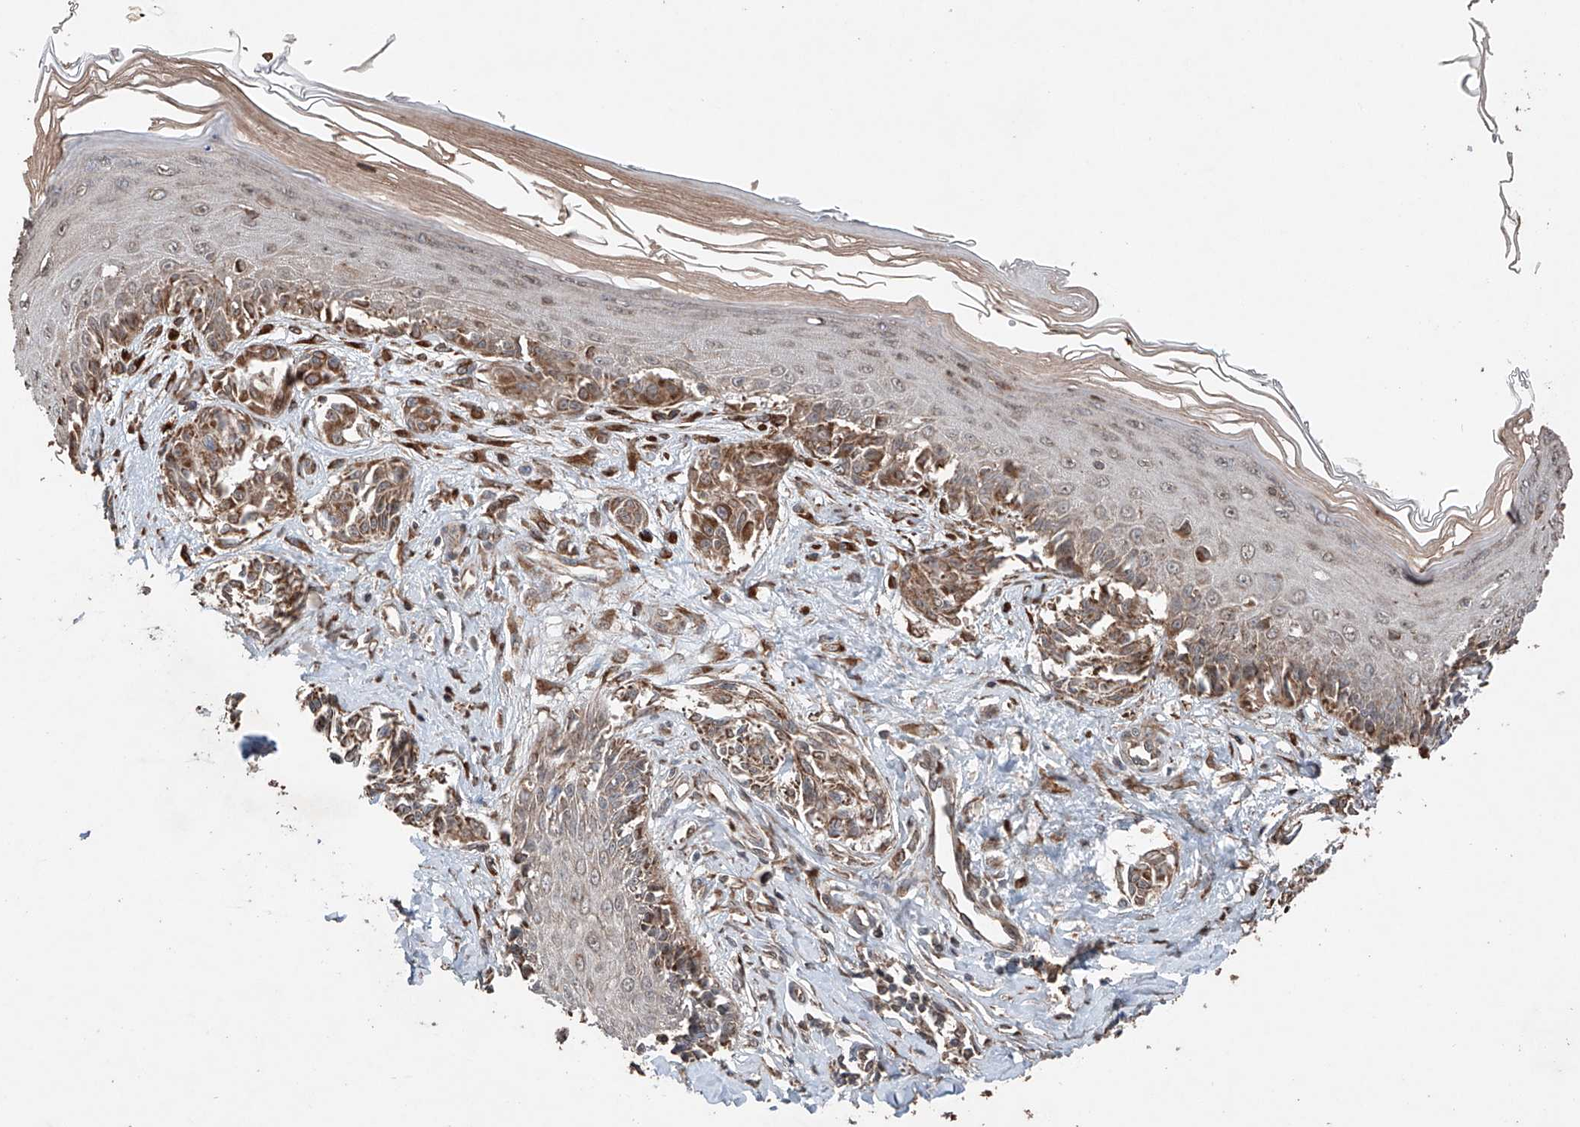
{"staining": {"intensity": "moderate", "quantity": ">75%", "location": "cytoplasmic/membranous"}, "tissue": "melanoma", "cell_type": "Tumor cells", "image_type": "cancer", "snomed": [{"axis": "morphology", "description": "Malignant melanoma, NOS"}, {"axis": "topography", "description": "Skin"}], "caption": "Human malignant melanoma stained for a protein (brown) reveals moderate cytoplasmic/membranous positive expression in about >75% of tumor cells.", "gene": "AP4B1", "patient": {"sex": "male", "age": 53}}